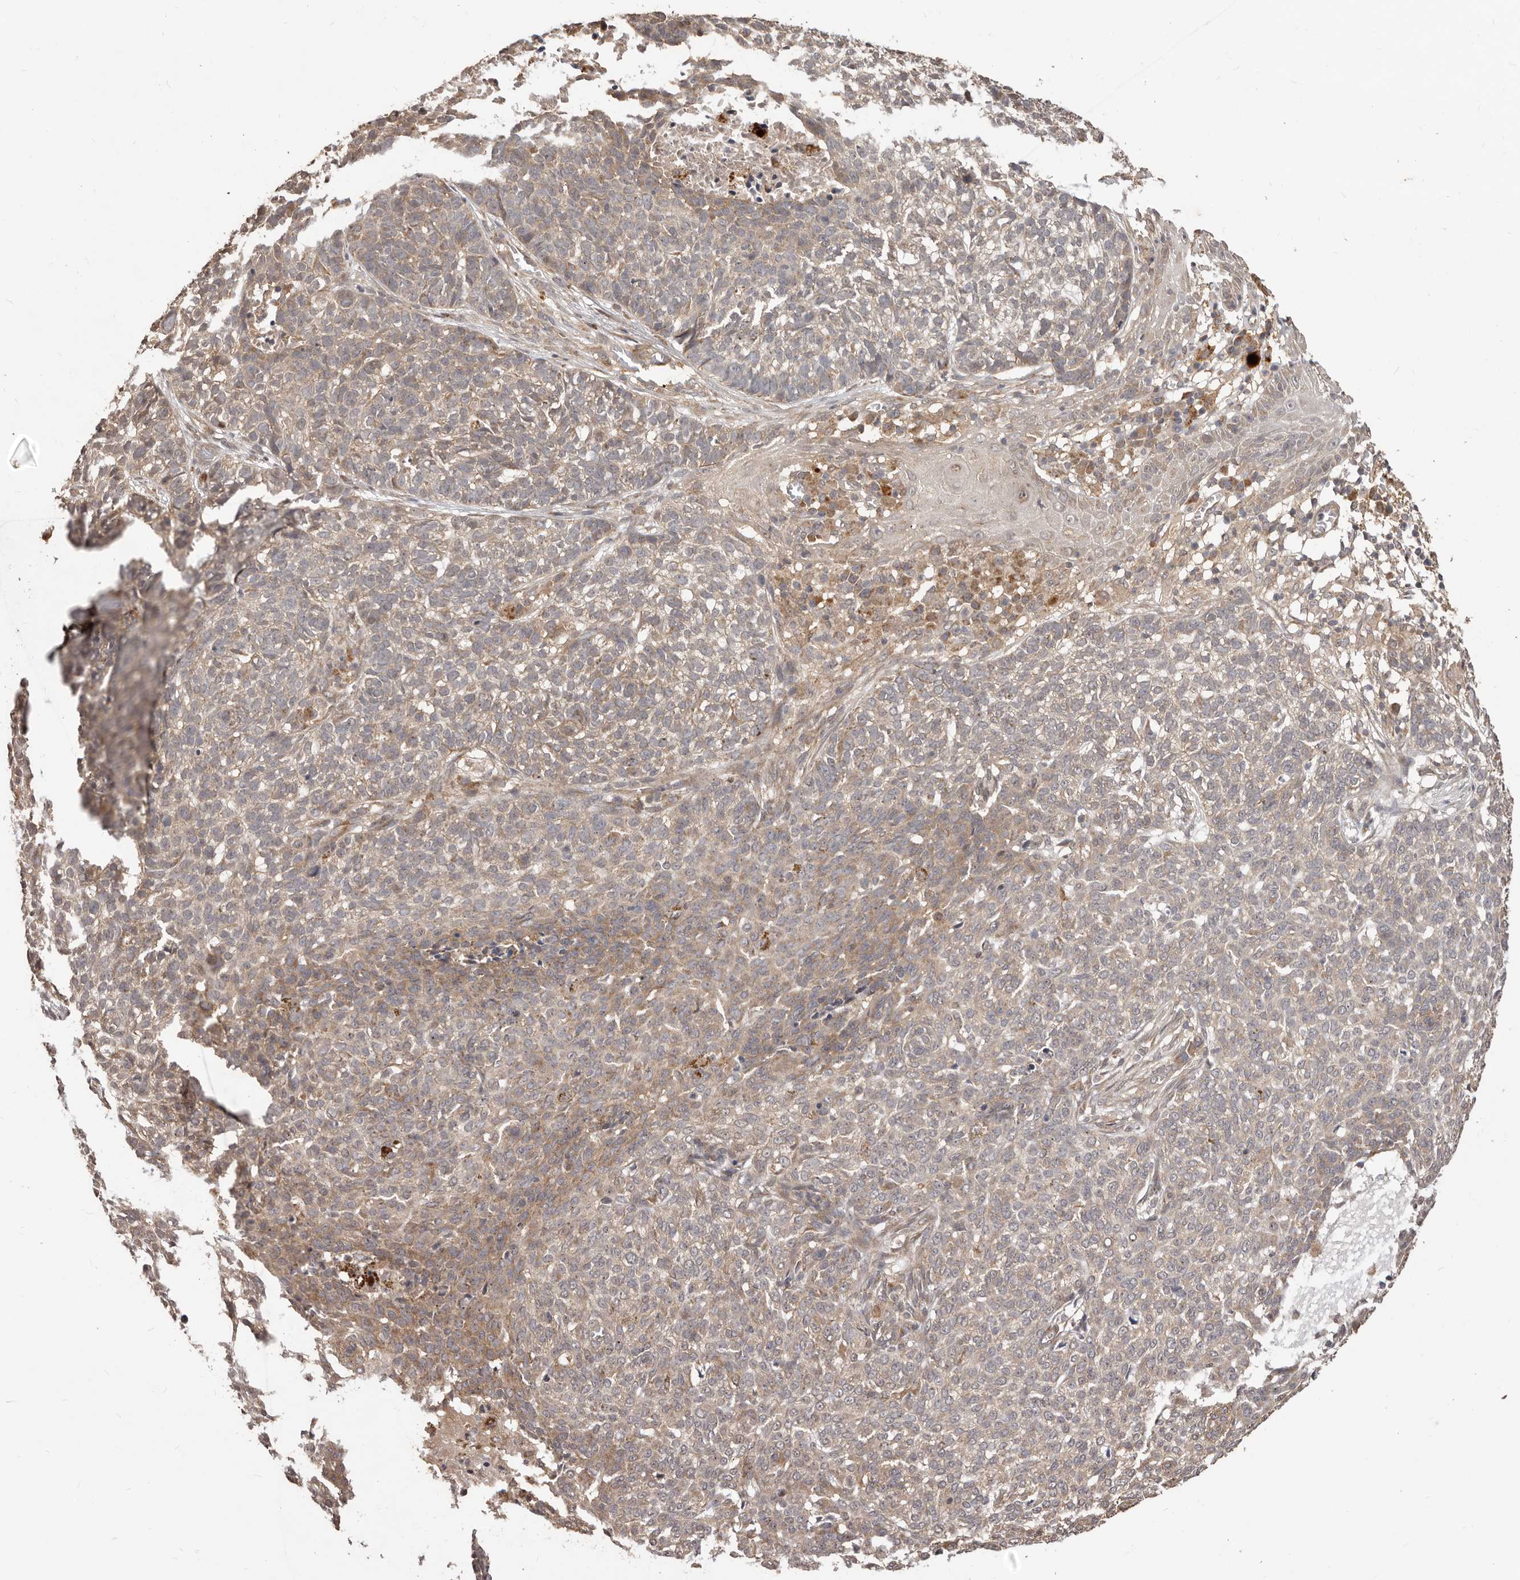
{"staining": {"intensity": "weak", "quantity": "25%-75%", "location": "cytoplasmic/membranous"}, "tissue": "skin cancer", "cell_type": "Tumor cells", "image_type": "cancer", "snomed": [{"axis": "morphology", "description": "Basal cell carcinoma"}, {"axis": "topography", "description": "Skin"}], "caption": "Immunohistochemistry (IHC) (DAB) staining of human skin cancer reveals weak cytoplasmic/membranous protein positivity in about 25%-75% of tumor cells. The staining is performed using DAB (3,3'-diaminobenzidine) brown chromogen to label protein expression. The nuclei are counter-stained blue using hematoxylin.", "gene": "MTO1", "patient": {"sex": "male", "age": 85}}